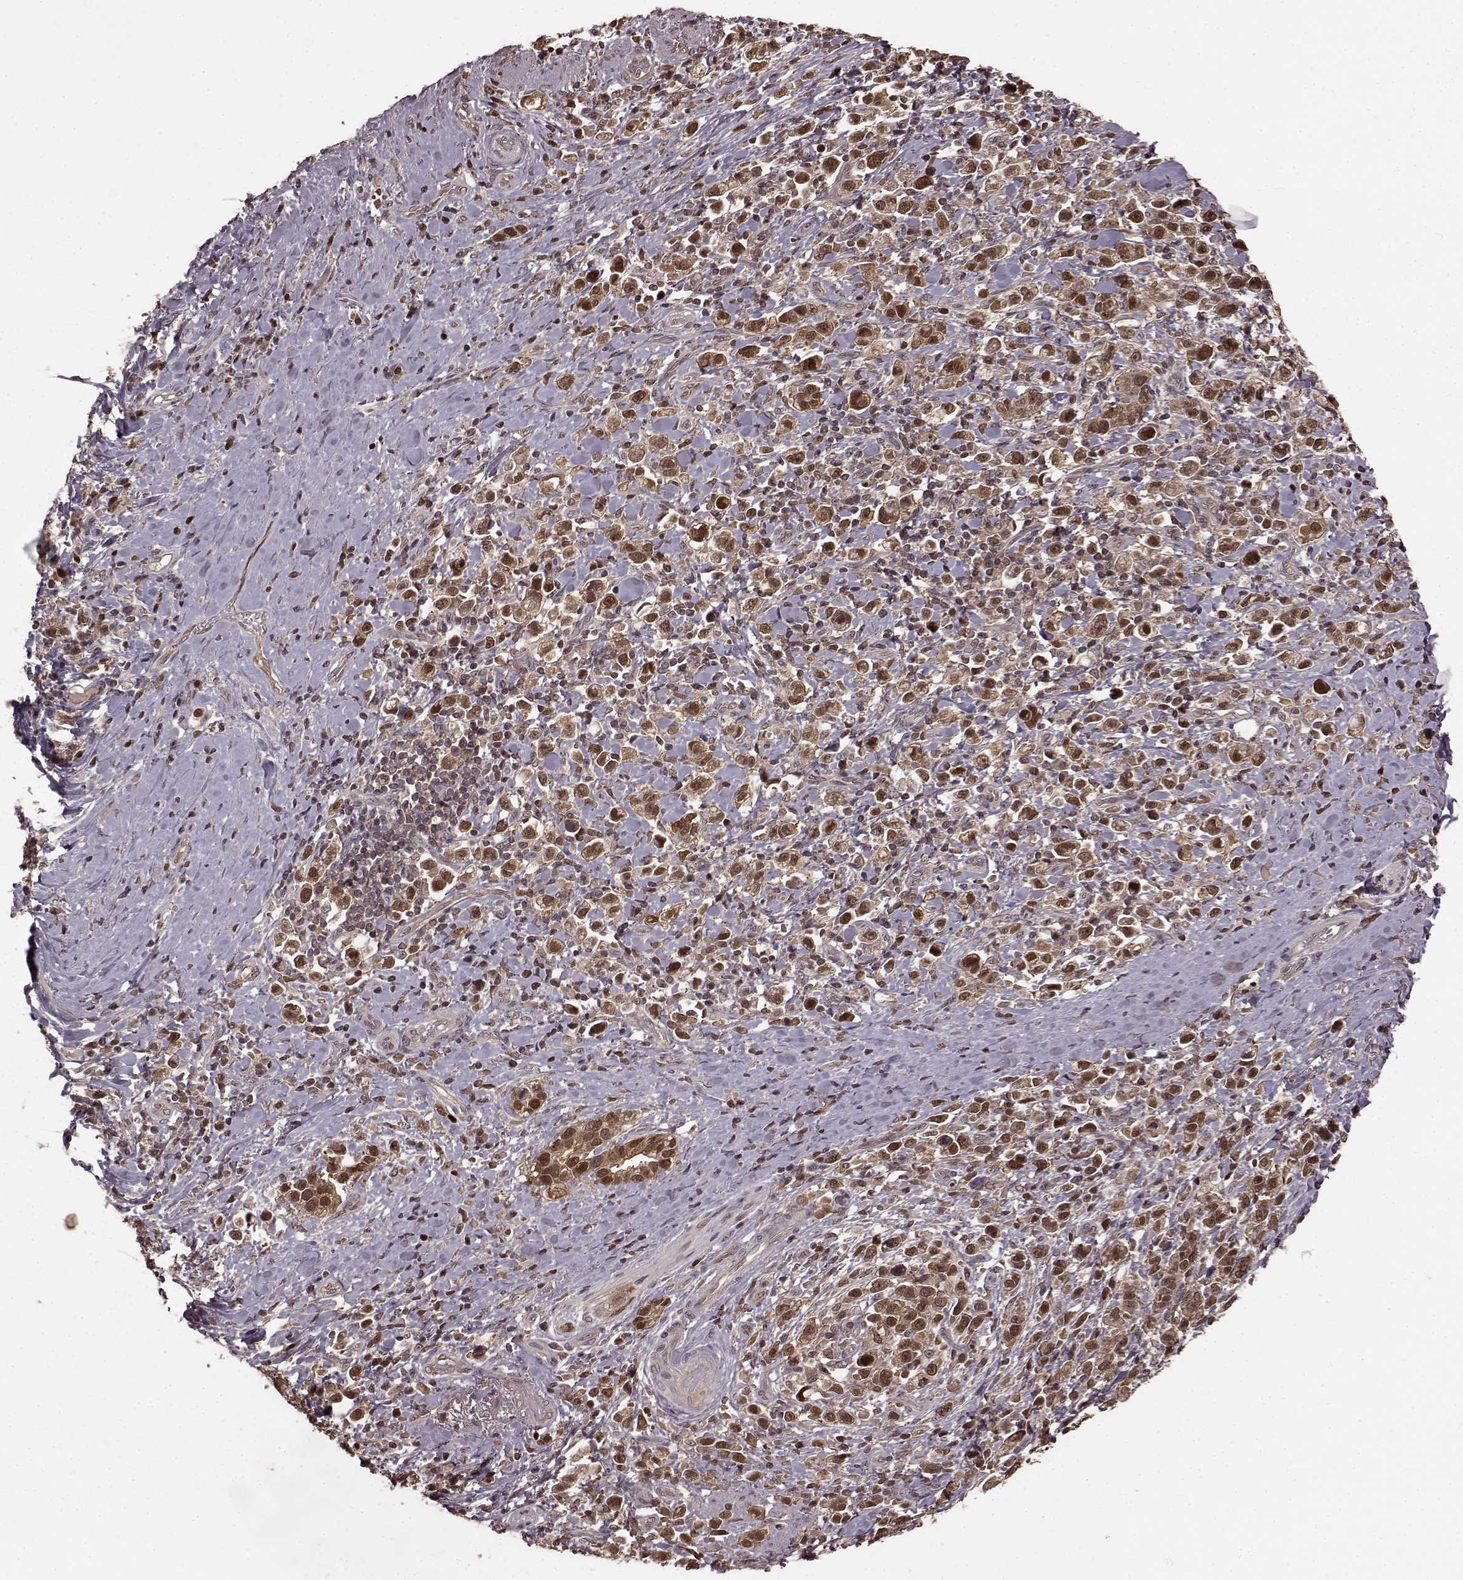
{"staining": {"intensity": "moderate", "quantity": "25%-75%", "location": "cytoplasmic/membranous,nuclear"}, "tissue": "stomach cancer", "cell_type": "Tumor cells", "image_type": "cancer", "snomed": [{"axis": "morphology", "description": "Adenocarcinoma, NOS"}, {"axis": "topography", "description": "Stomach"}], "caption": "Moderate cytoplasmic/membranous and nuclear positivity for a protein is present in approximately 25%-75% of tumor cells of stomach cancer (adenocarcinoma) using immunohistochemistry.", "gene": "GSS", "patient": {"sex": "male", "age": 93}}